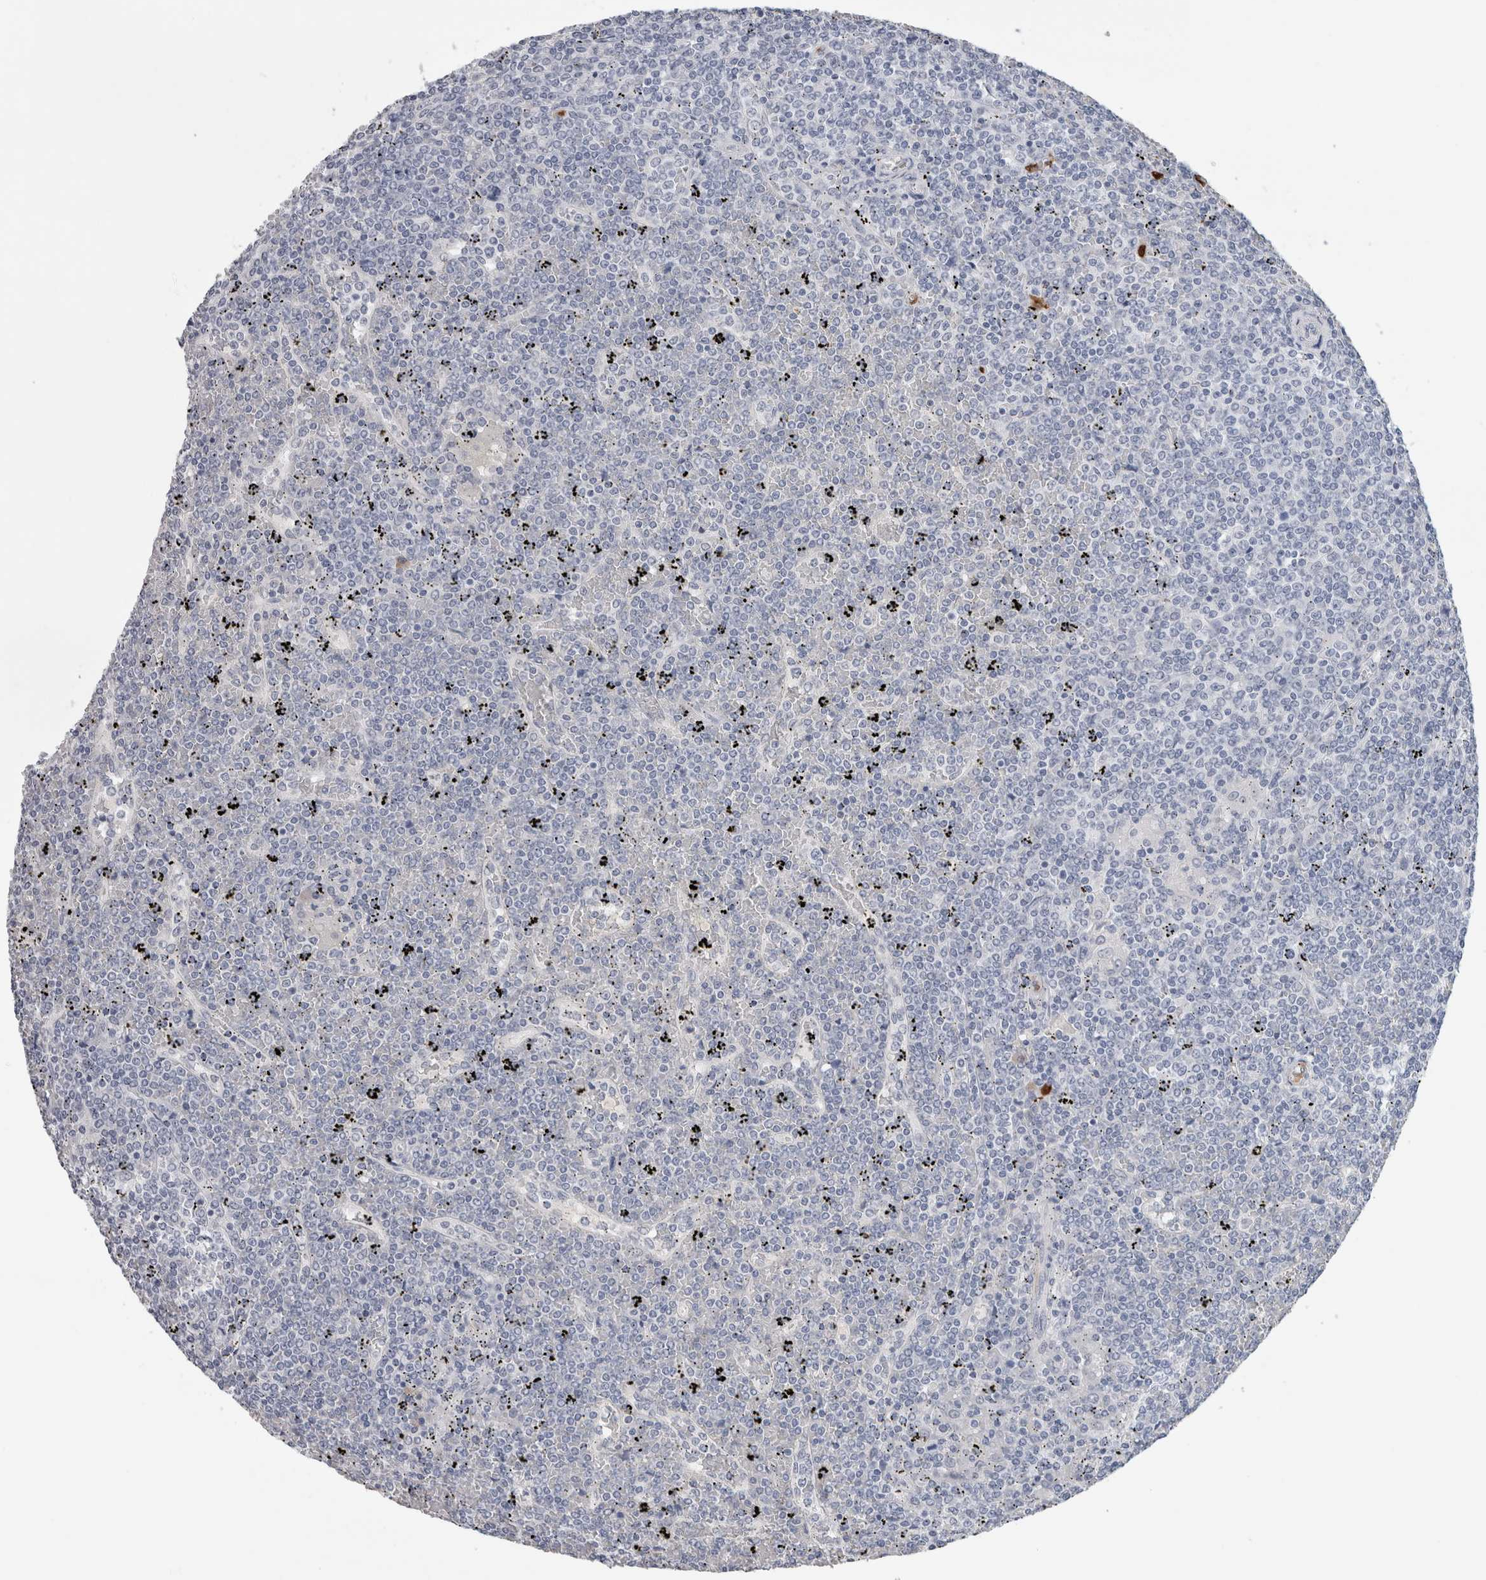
{"staining": {"intensity": "negative", "quantity": "none", "location": "none"}, "tissue": "lymphoma", "cell_type": "Tumor cells", "image_type": "cancer", "snomed": [{"axis": "morphology", "description": "Malignant lymphoma, non-Hodgkin's type, Low grade"}, {"axis": "topography", "description": "Spleen"}], "caption": "High power microscopy micrograph of an immunohistochemistry histopathology image of low-grade malignant lymphoma, non-Hodgkin's type, revealing no significant positivity in tumor cells.", "gene": "FABP4", "patient": {"sex": "female", "age": 19}}